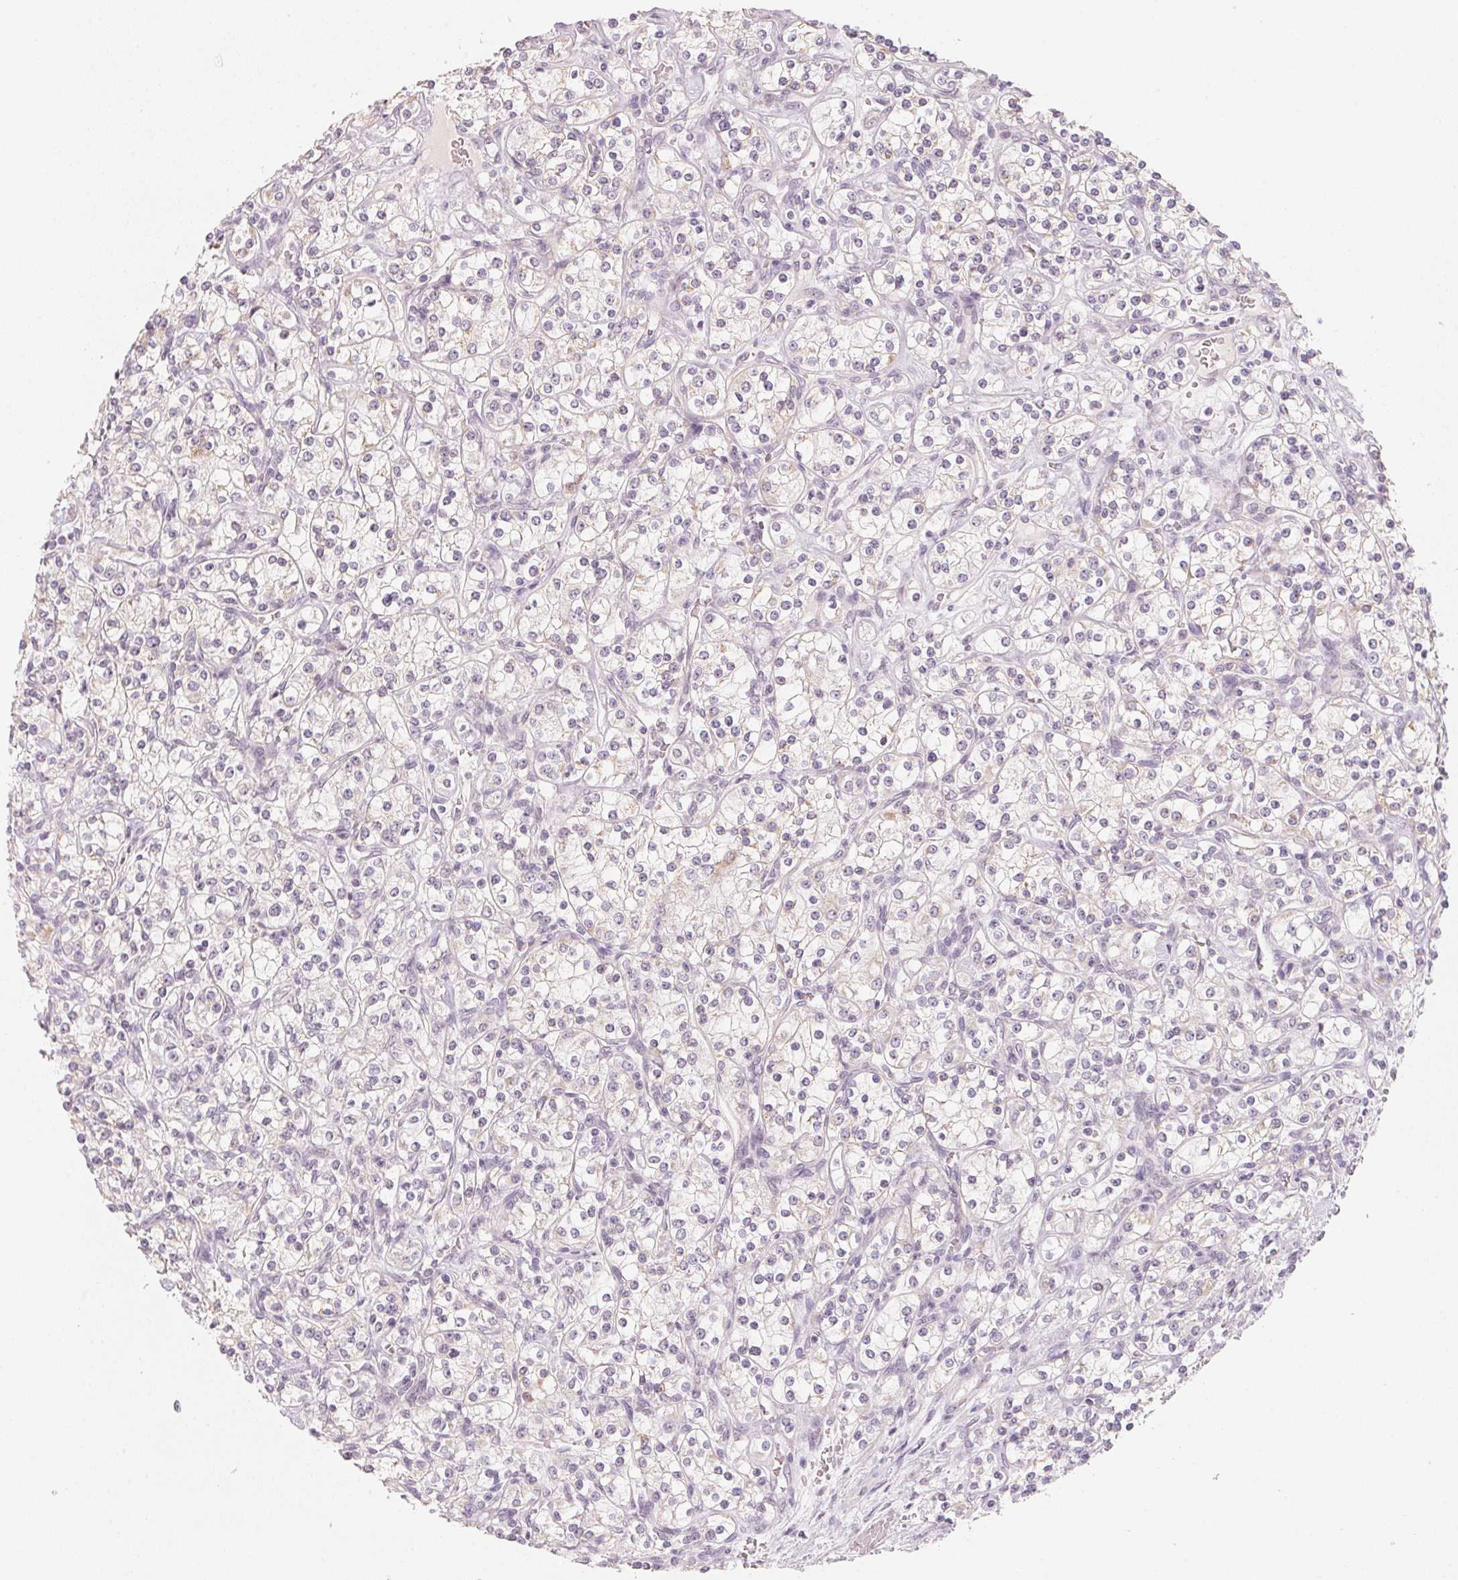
{"staining": {"intensity": "negative", "quantity": "none", "location": "none"}, "tissue": "renal cancer", "cell_type": "Tumor cells", "image_type": "cancer", "snomed": [{"axis": "morphology", "description": "Adenocarcinoma, NOS"}, {"axis": "topography", "description": "Kidney"}], "caption": "DAB immunohistochemical staining of human renal cancer (adenocarcinoma) reveals no significant positivity in tumor cells.", "gene": "ANKRD31", "patient": {"sex": "male", "age": 77}}